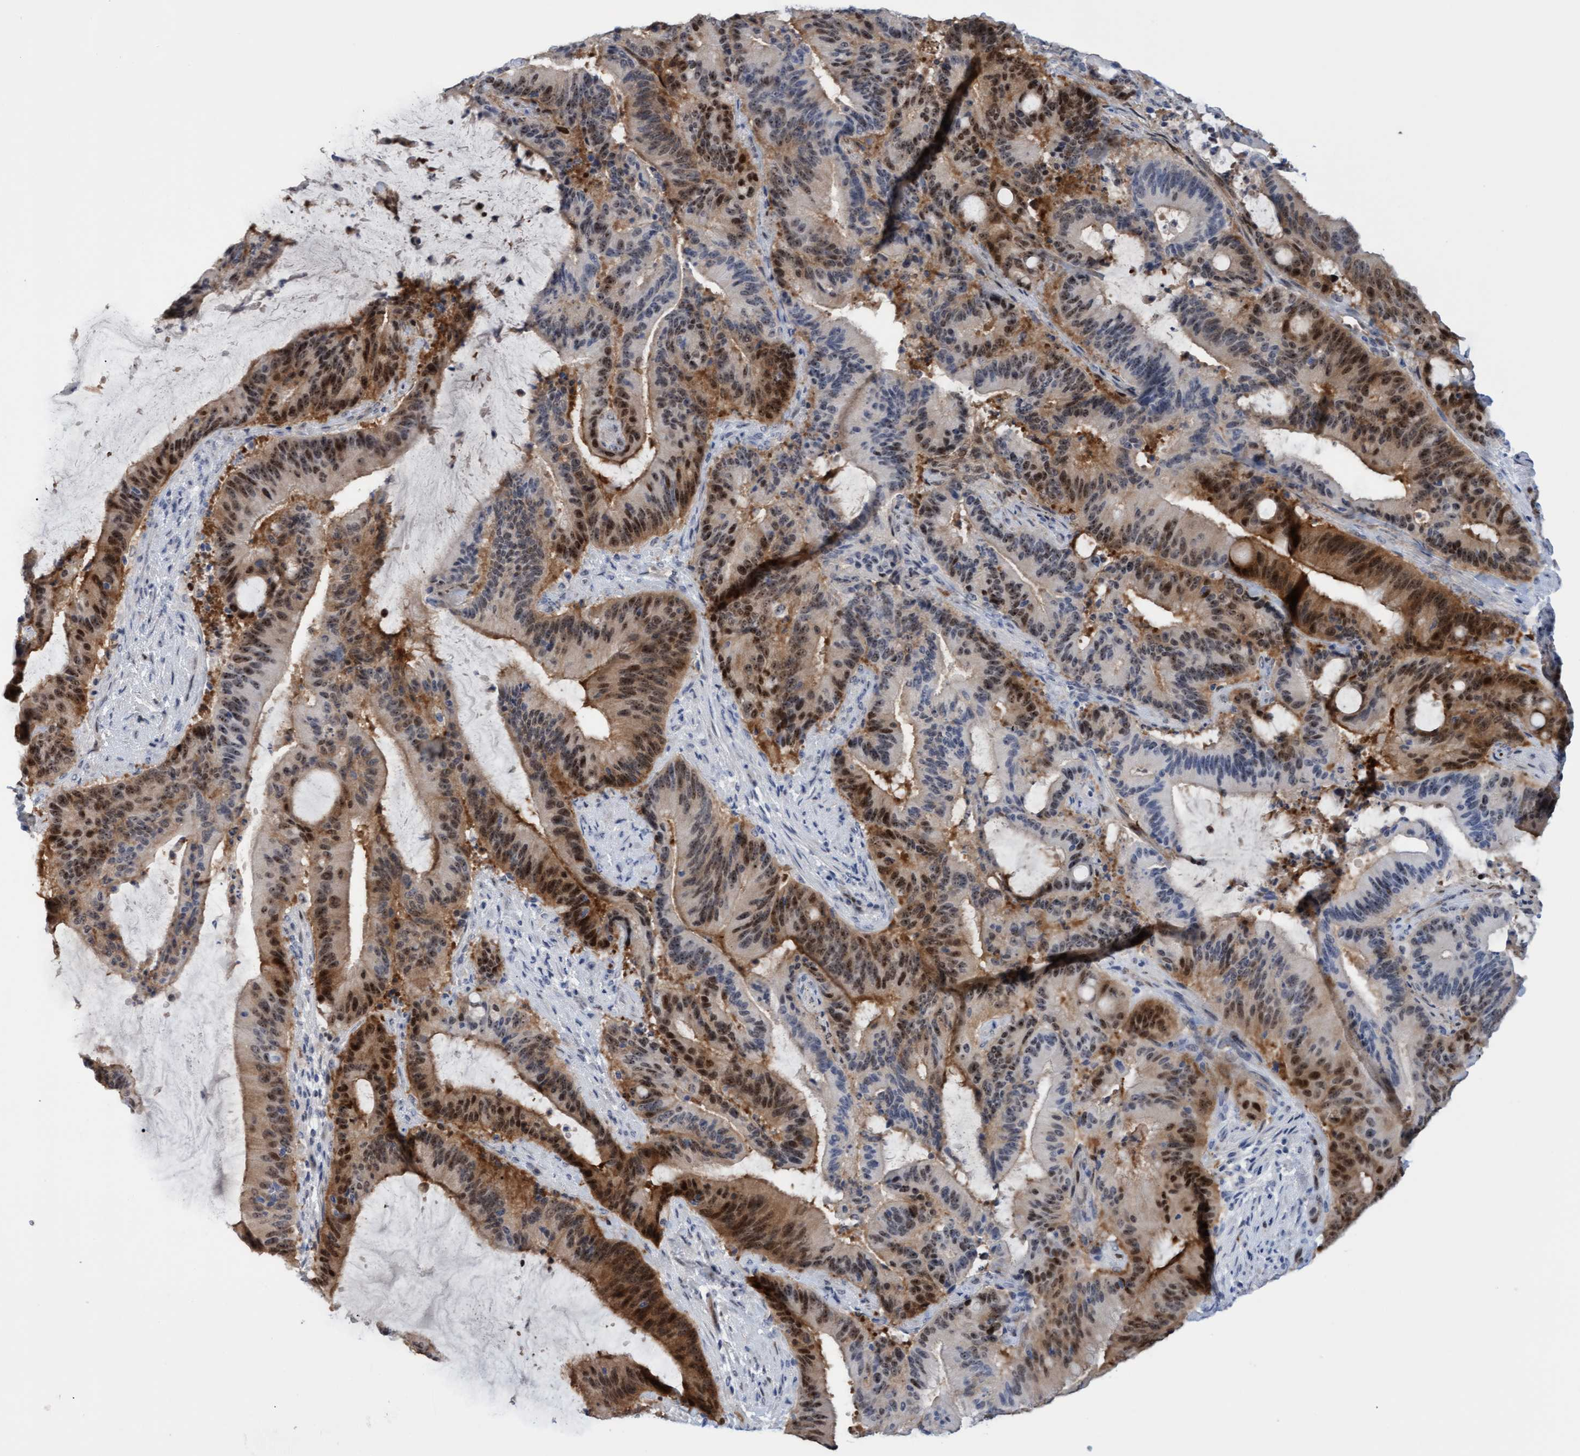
{"staining": {"intensity": "strong", "quantity": ">75%", "location": "cytoplasmic/membranous,nuclear"}, "tissue": "liver cancer", "cell_type": "Tumor cells", "image_type": "cancer", "snomed": [{"axis": "morphology", "description": "Normal tissue, NOS"}, {"axis": "morphology", "description": "Cholangiocarcinoma"}, {"axis": "topography", "description": "Liver"}, {"axis": "topography", "description": "Peripheral nerve tissue"}], "caption": "The immunohistochemical stain highlights strong cytoplasmic/membranous and nuclear expression in tumor cells of liver cholangiocarcinoma tissue.", "gene": "PINX1", "patient": {"sex": "female", "age": 73}}